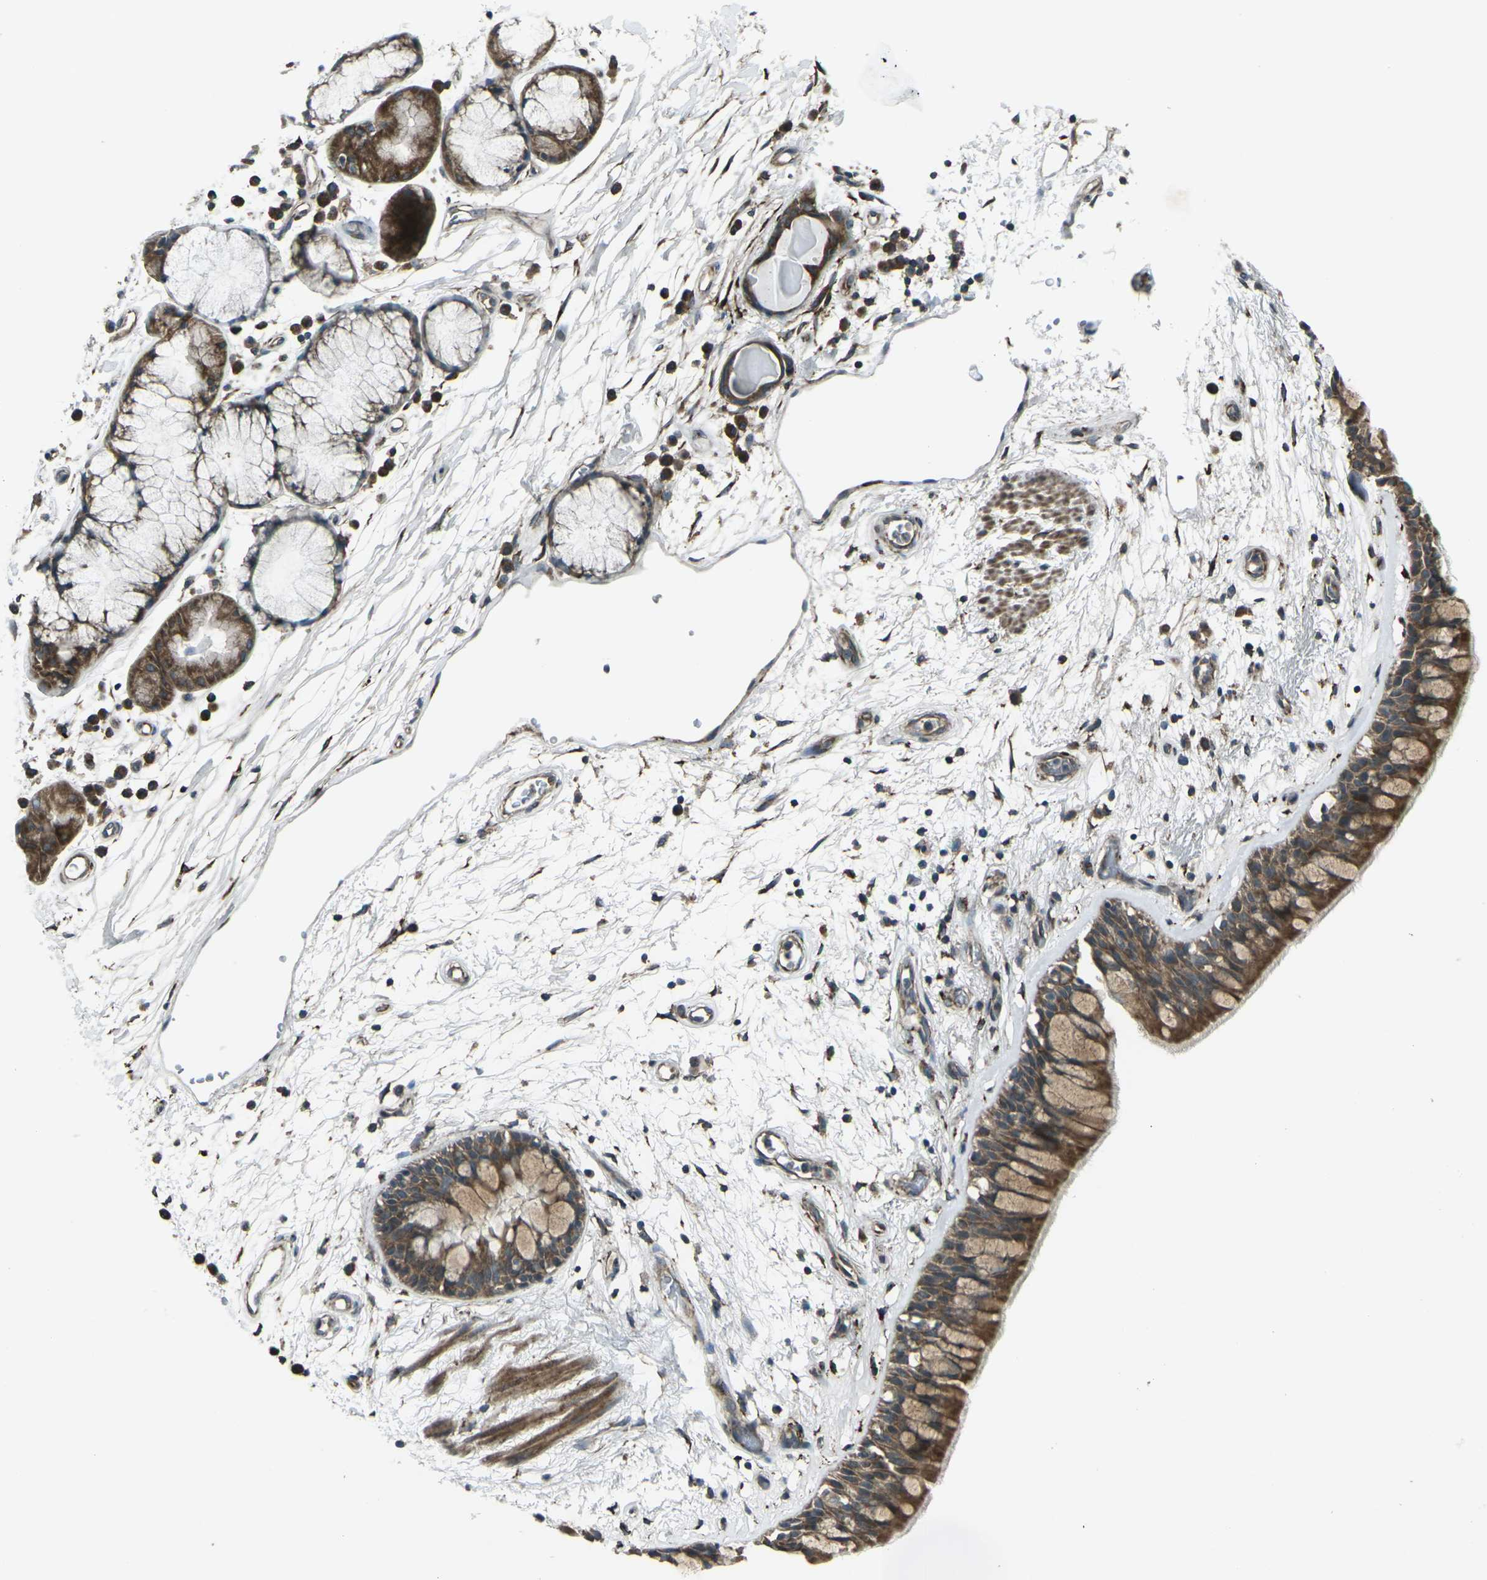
{"staining": {"intensity": "strong", "quantity": ">75%", "location": "cytoplasmic/membranous"}, "tissue": "bronchus", "cell_type": "Respiratory epithelial cells", "image_type": "normal", "snomed": [{"axis": "morphology", "description": "Normal tissue, NOS"}, {"axis": "morphology", "description": "Adenocarcinoma, NOS"}, {"axis": "topography", "description": "Bronchus"}, {"axis": "topography", "description": "Lung"}], "caption": "DAB immunohistochemical staining of normal human bronchus exhibits strong cytoplasmic/membranous protein staining in approximately >75% of respiratory epithelial cells.", "gene": "LSMEM1", "patient": {"sex": "female", "age": 54}}